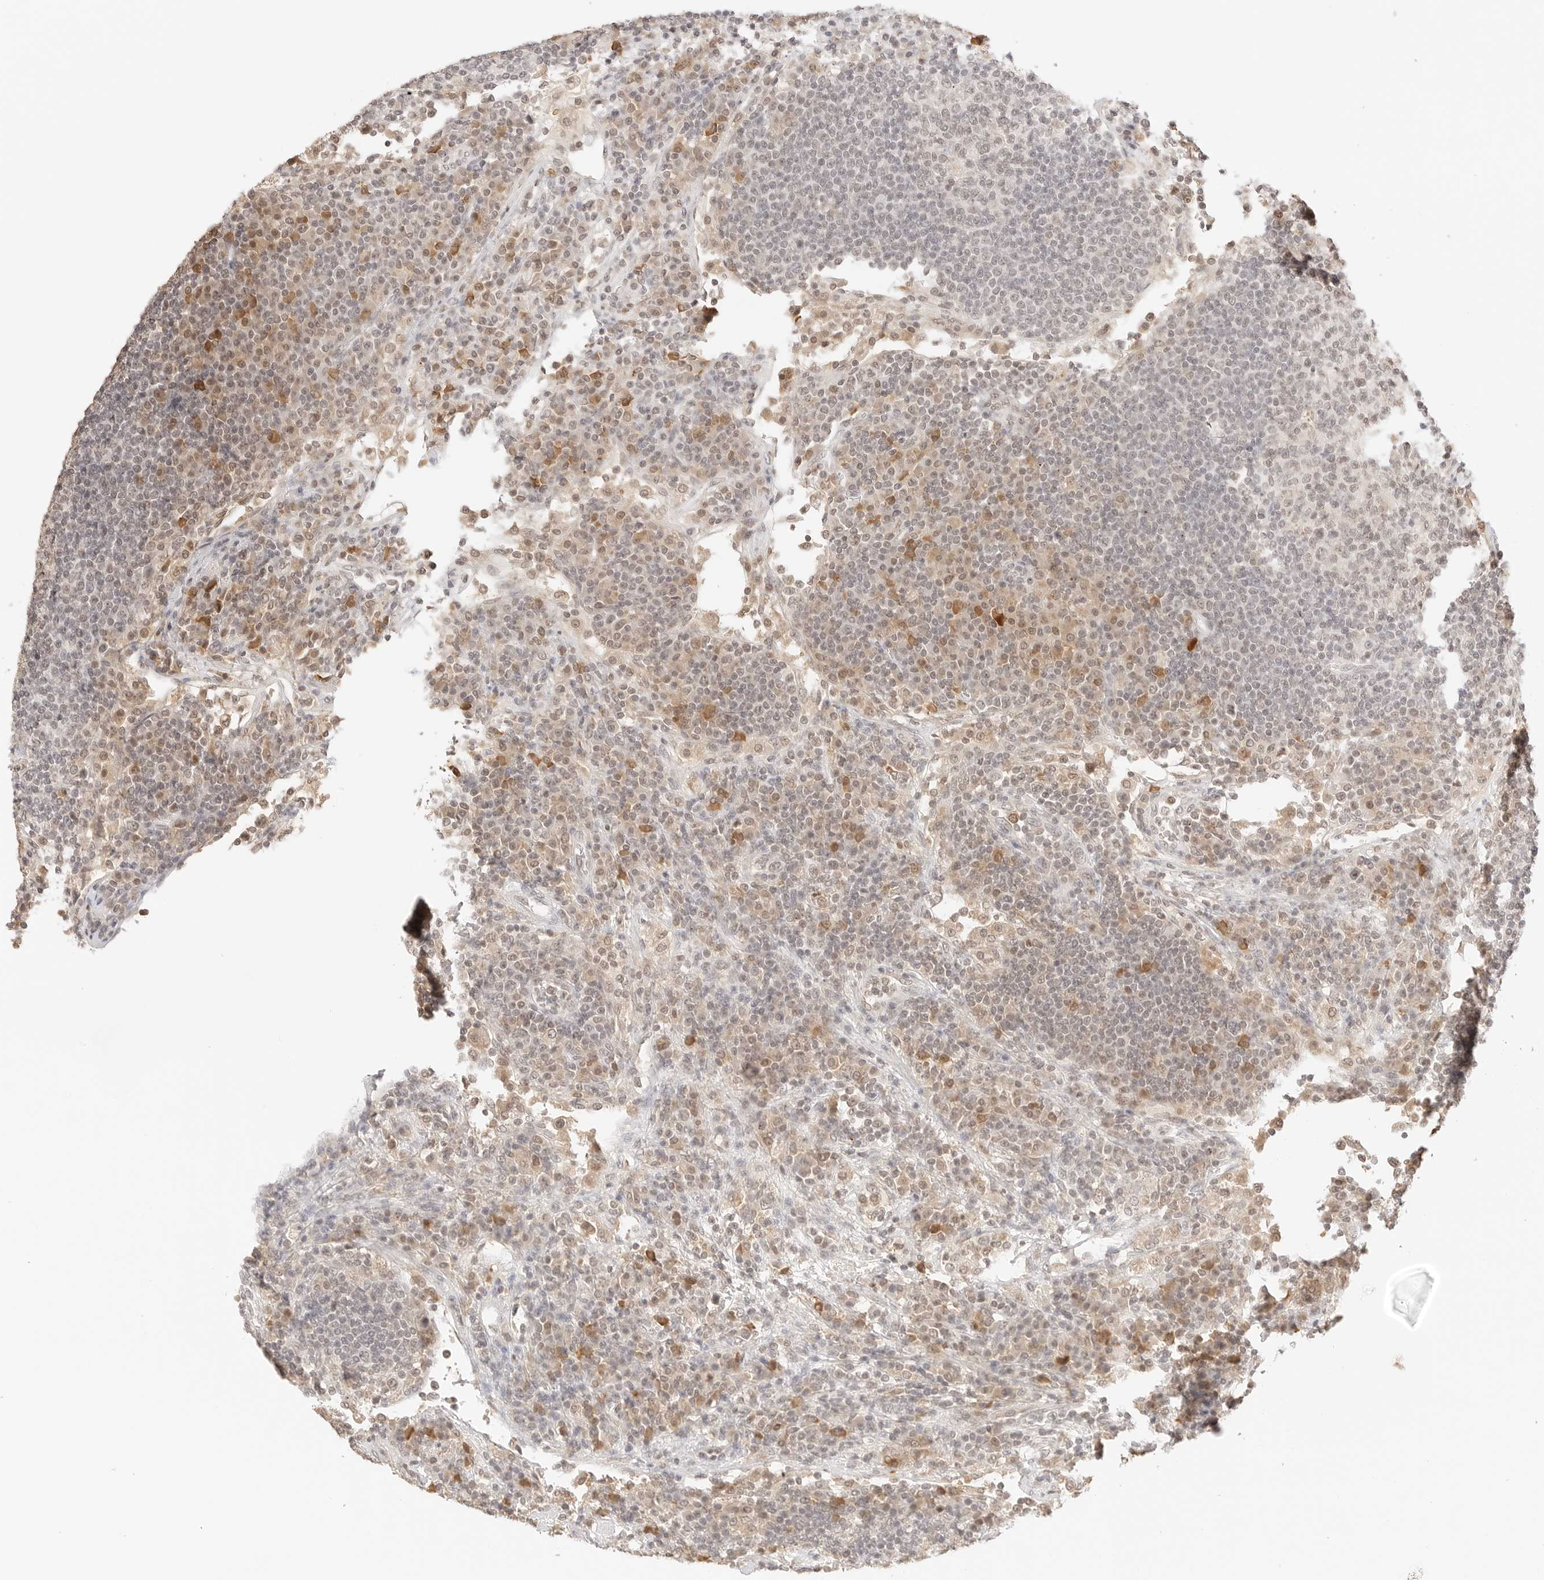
{"staining": {"intensity": "weak", "quantity": ">75%", "location": "nuclear"}, "tissue": "lymph node", "cell_type": "Germinal center cells", "image_type": "normal", "snomed": [{"axis": "morphology", "description": "Normal tissue, NOS"}, {"axis": "topography", "description": "Lymph node"}], "caption": "Protein staining of unremarkable lymph node exhibits weak nuclear positivity in about >75% of germinal center cells.", "gene": "SEPTIN4", "patient": {"sex": "female", "age": 53}}